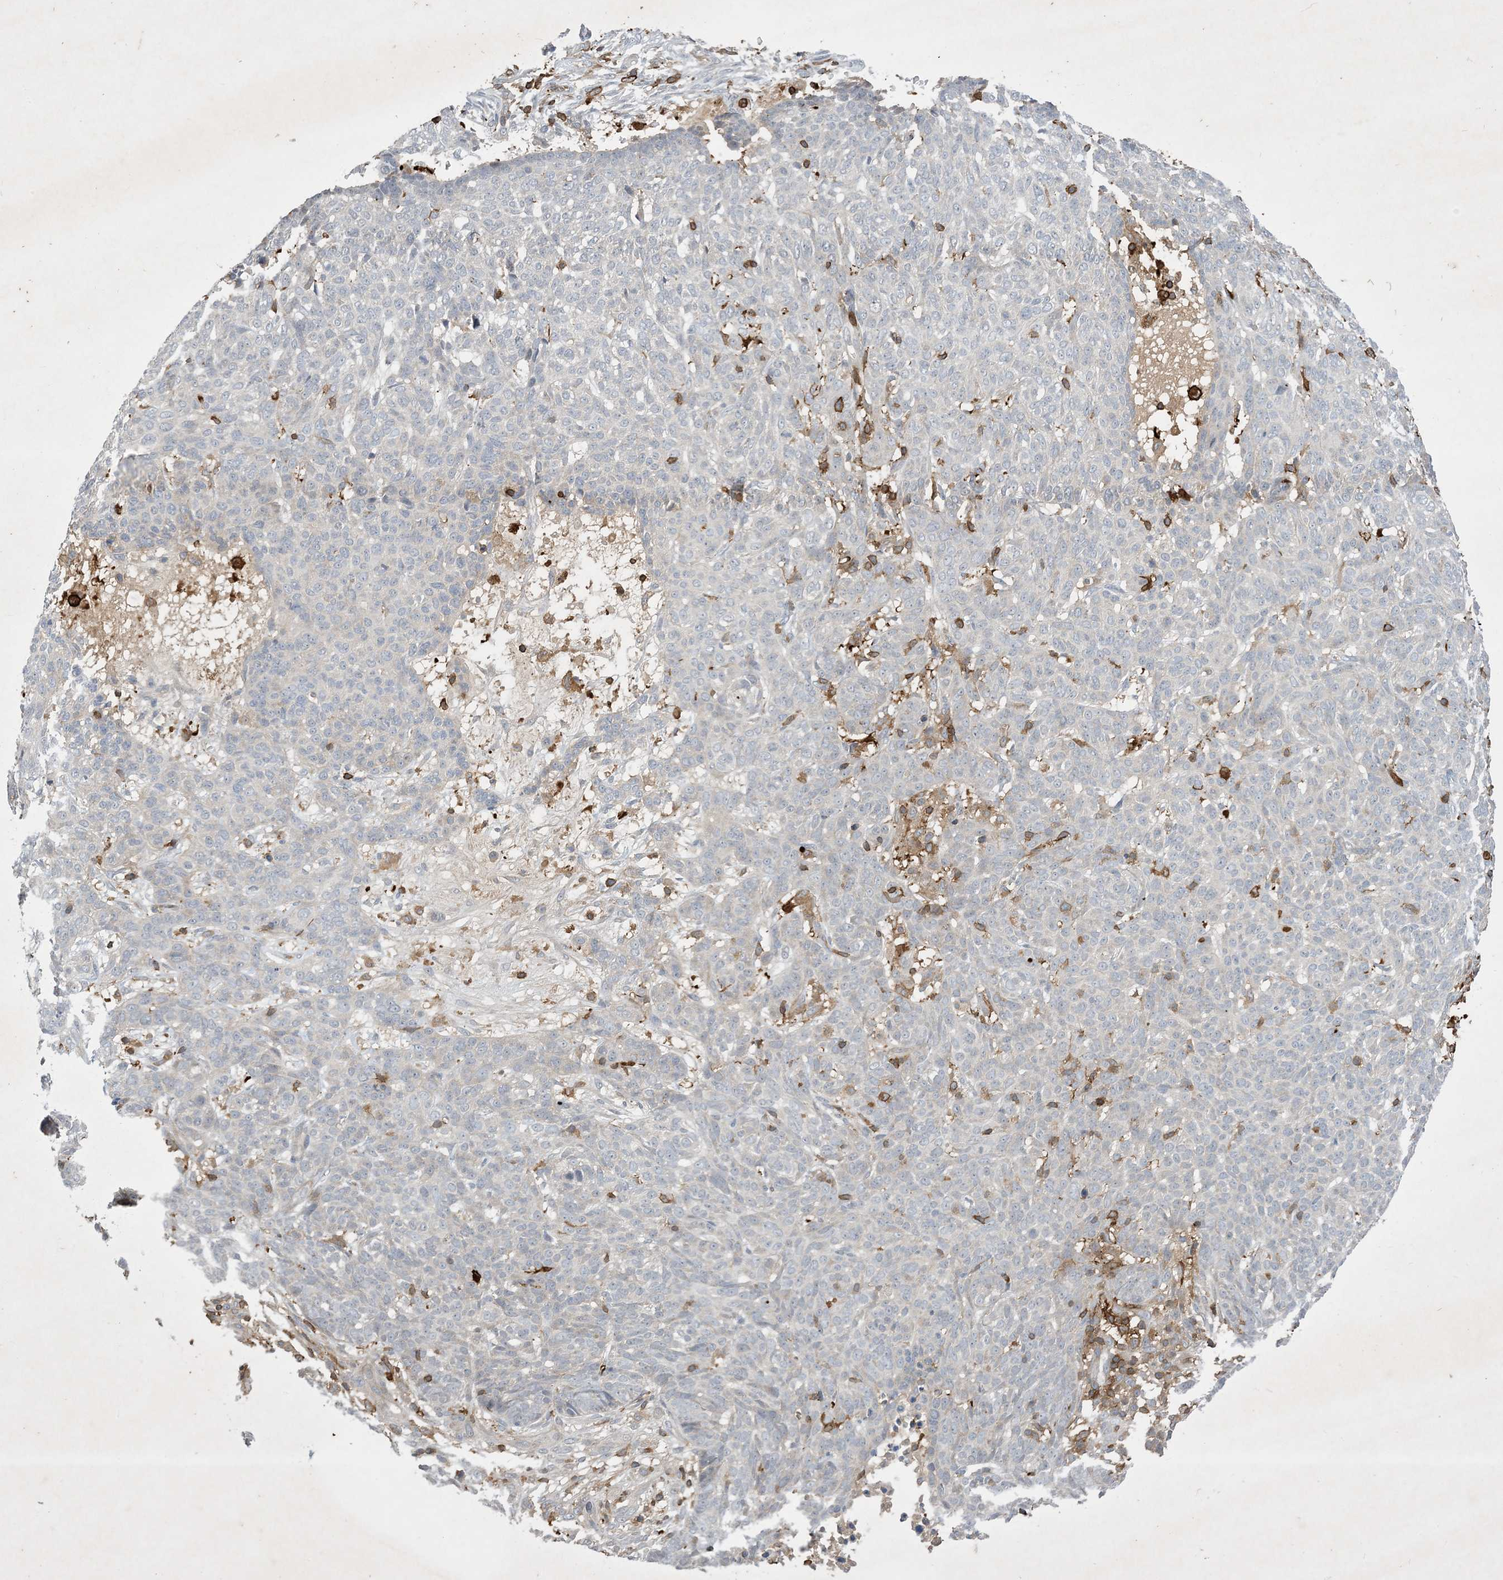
{"staining": {"intensity": "negative", "quantity": "none", "location": "none"}, "tissue": "skin cancer", "cell_type": "Tumor cells", "image_type": "cancer", "snomed": [{"axis": "morphology", "description": "Basal cell carcinoma"}, {"axis": "topography", "description": "Skin"}], "caption": "IHC histopathology image of skin cancer stained for a protein (brown), which demonstrates no positivity in tumor cells.", "gene": "AK9", "patient": {"sex": "male", "age": 85}}